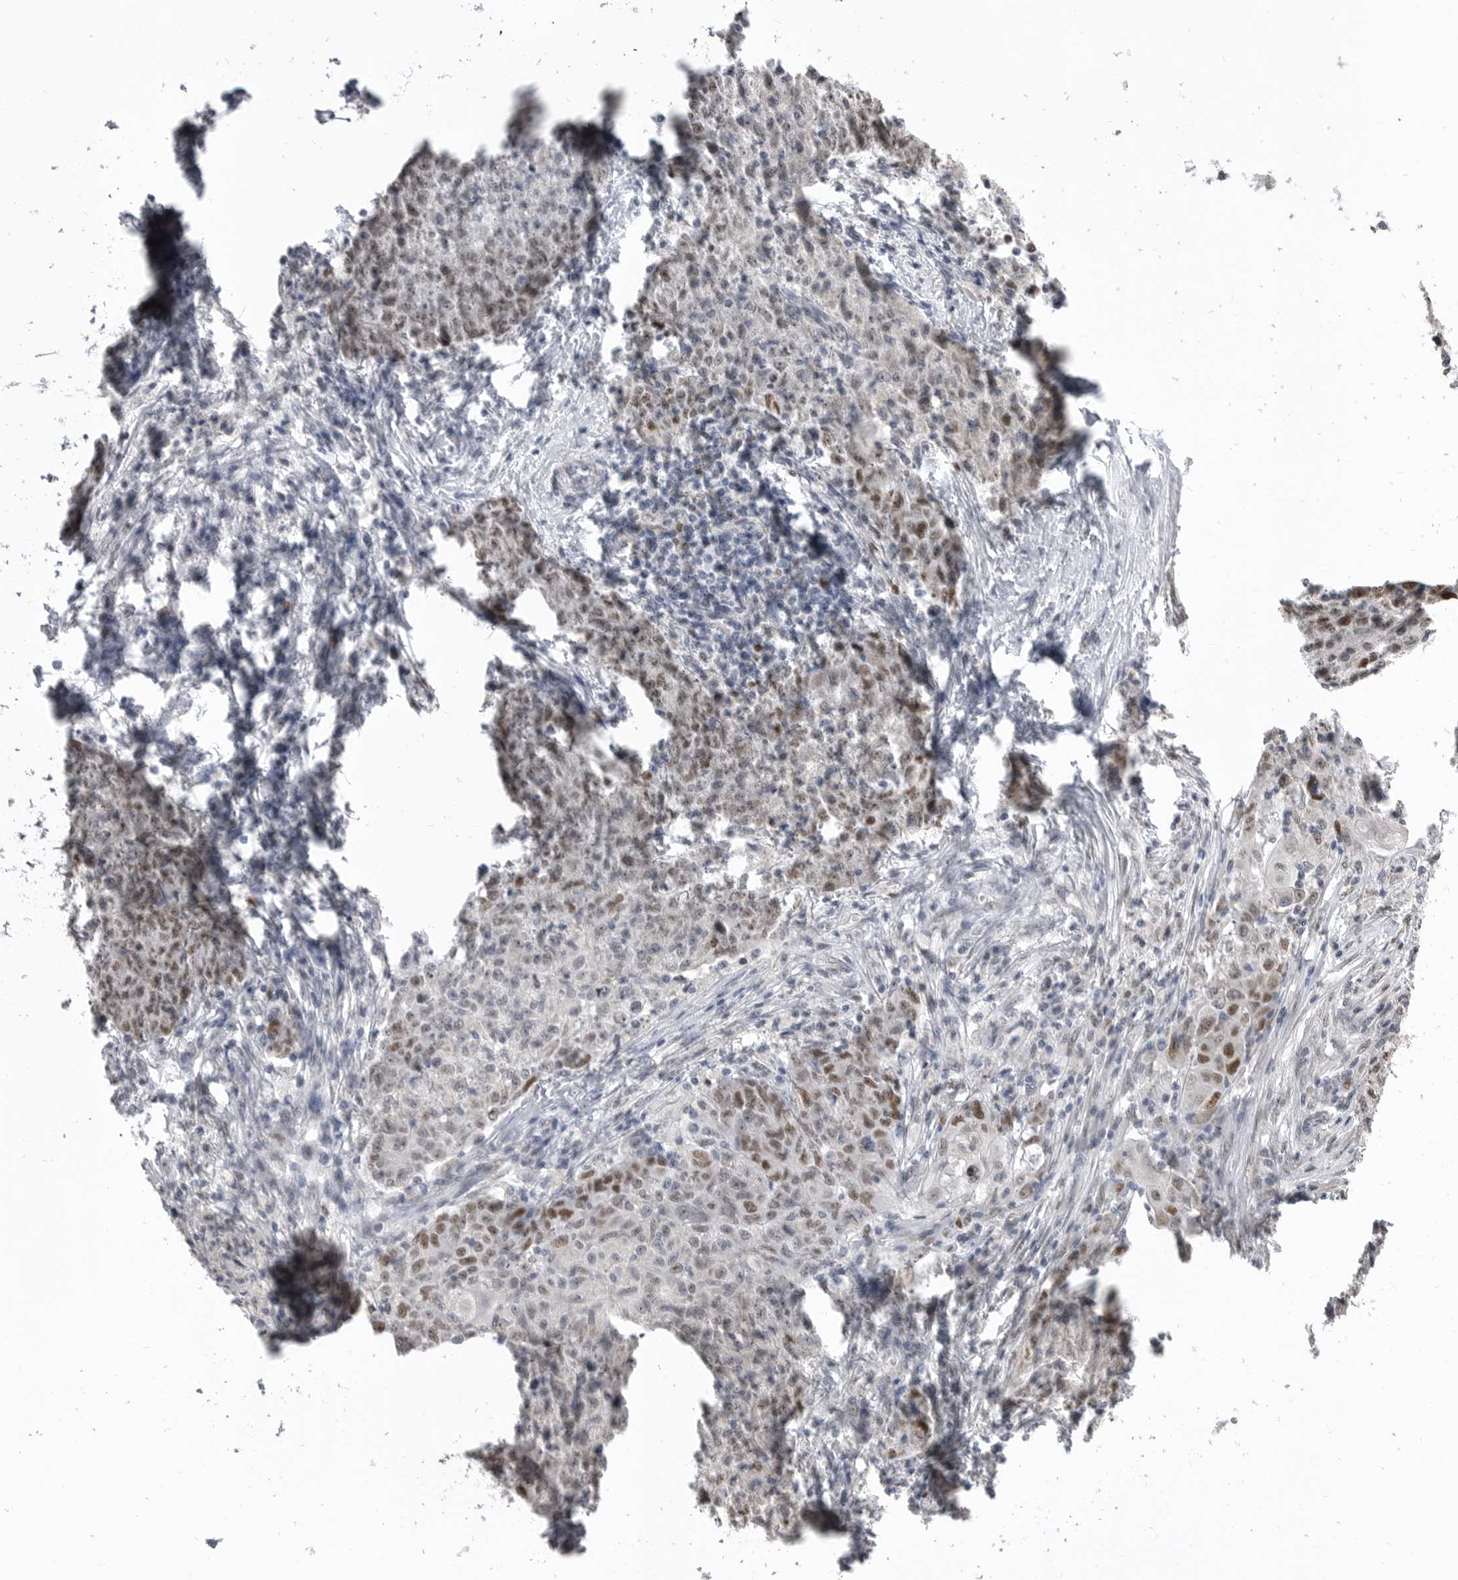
{"staining": {"intensity": "moderate", "quantity": "25%-75%", "location": "nuclear"}, "tissue": "ovarian cancer", "cell_type": "Tumor cells", "image_type": "cancer", "snomed": [{"axis": "morphology", "description": "Carcinoma, endometroid"}, {"axis": "topography", "description": "Ovary"}], "caption": "Ovarian endometroid carcinoma stained for a protein demonstrates moderate nuclear positivity in tumor cells.", "gene": "SMARCC1", "patient": {"sex": "female", "age": 42}}